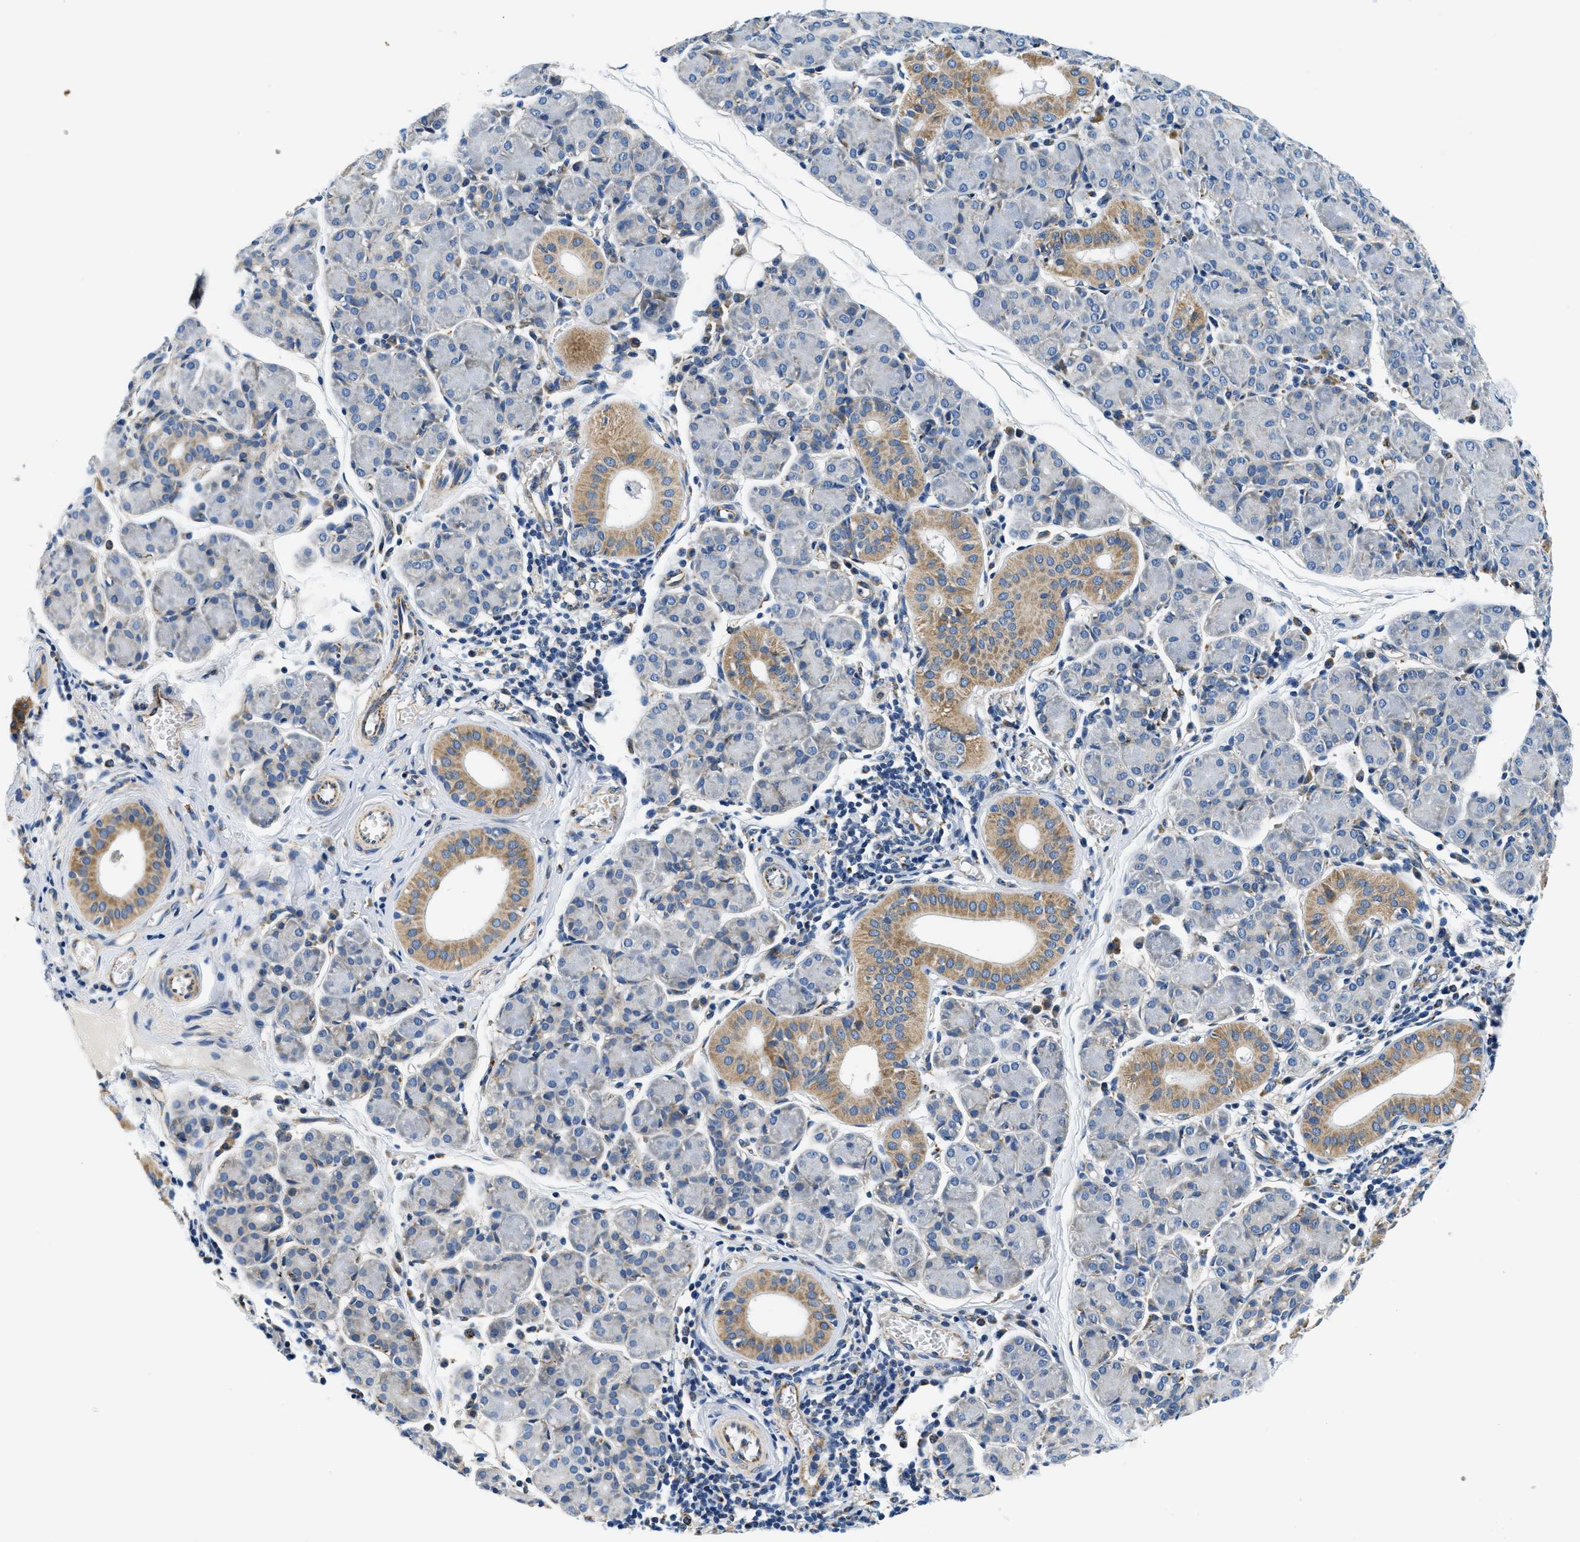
{"staining": {"intensity": "moderate", "quantity": "<25%", "location": "cytoplasmic/membranous"}, "tissue": "salivary gland", "cell_type": "Glandular cells", "image_type": "normal", "snomed": [{"axis": "morphology", "description": "Normal tissue, NOS"}, {"axis": "morphology", "description": "Inflammation, NOS"}, {"axis": "topography", "description": "Lymph node"}, {"axis": "topography", "description": "Salivary gland"}], "caption": "Immunohistochemistry histopathology image of normal salivary gland: human salivary gland stained using immunohistochemistry reveals low levels of moderate protein expression localized specifically in the cytoplasmic/membranous of glandular cells, appearing as a cytoplasmic/membranous brown color.", "gene": "SAMD4B", "patient": {"sex": "male", "age": 3}}